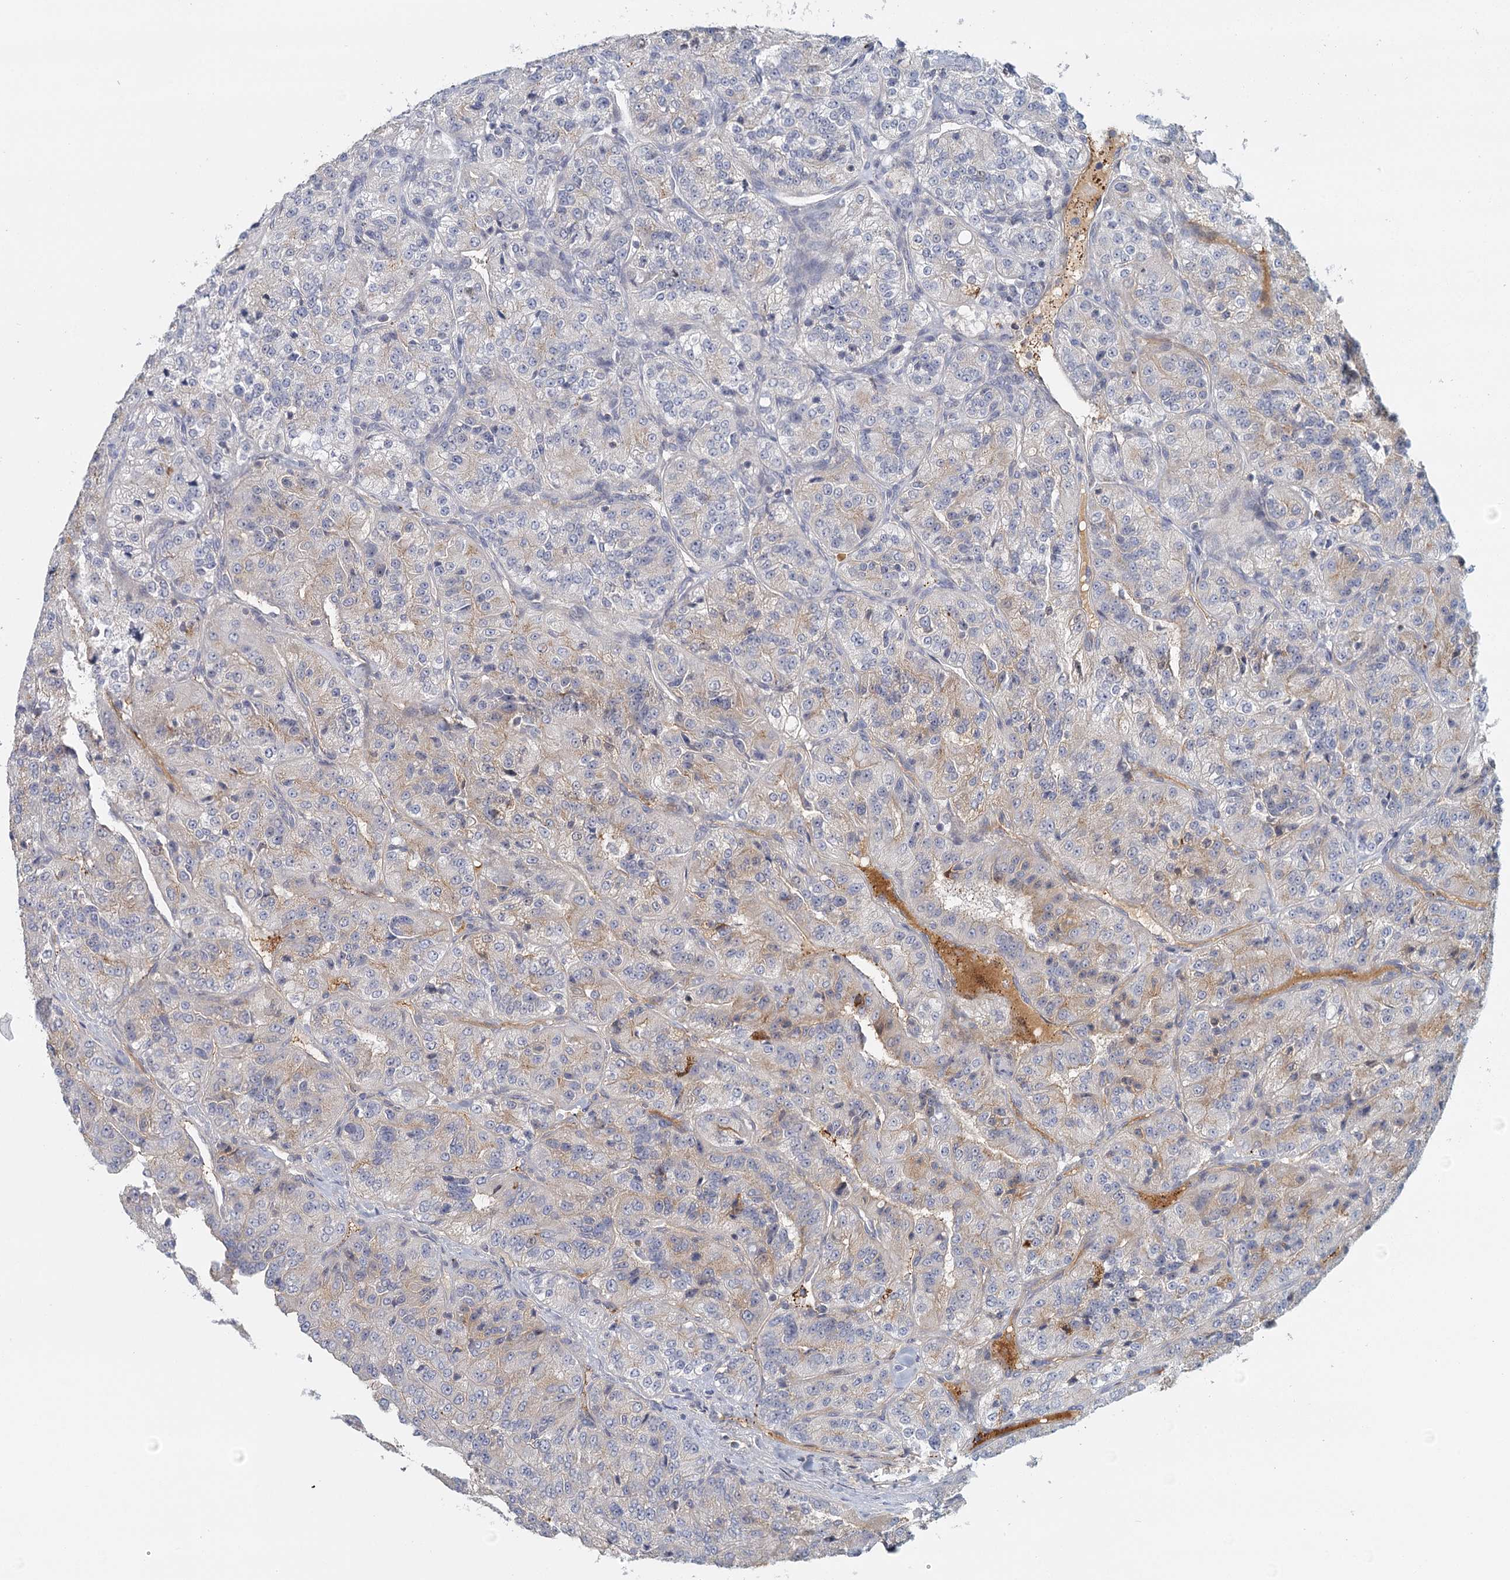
{"staining": {"intensity": "weak", "quantity": "<25%", "location": "cytoplasmic/membranous"}, "tissue": "renal cancer", "cell_type": "Tumor cells", "image_type": "cancer", "snomed": [{"axis": "morphology", "description": "Adenocarcinoma, NOS"}, {"axis": "topography", "description": "Kidney"}], "caption": "Immunohistochemistry (IHC) of human renal cancer (adenocarcinoma) shows no expression in tumor cells. (Brightfield microscopy of DAB immunohistochemistry (IHC) at high magnification).", "gene": "GPATCH11", "patient": {"sex": "female", "age": 63}}